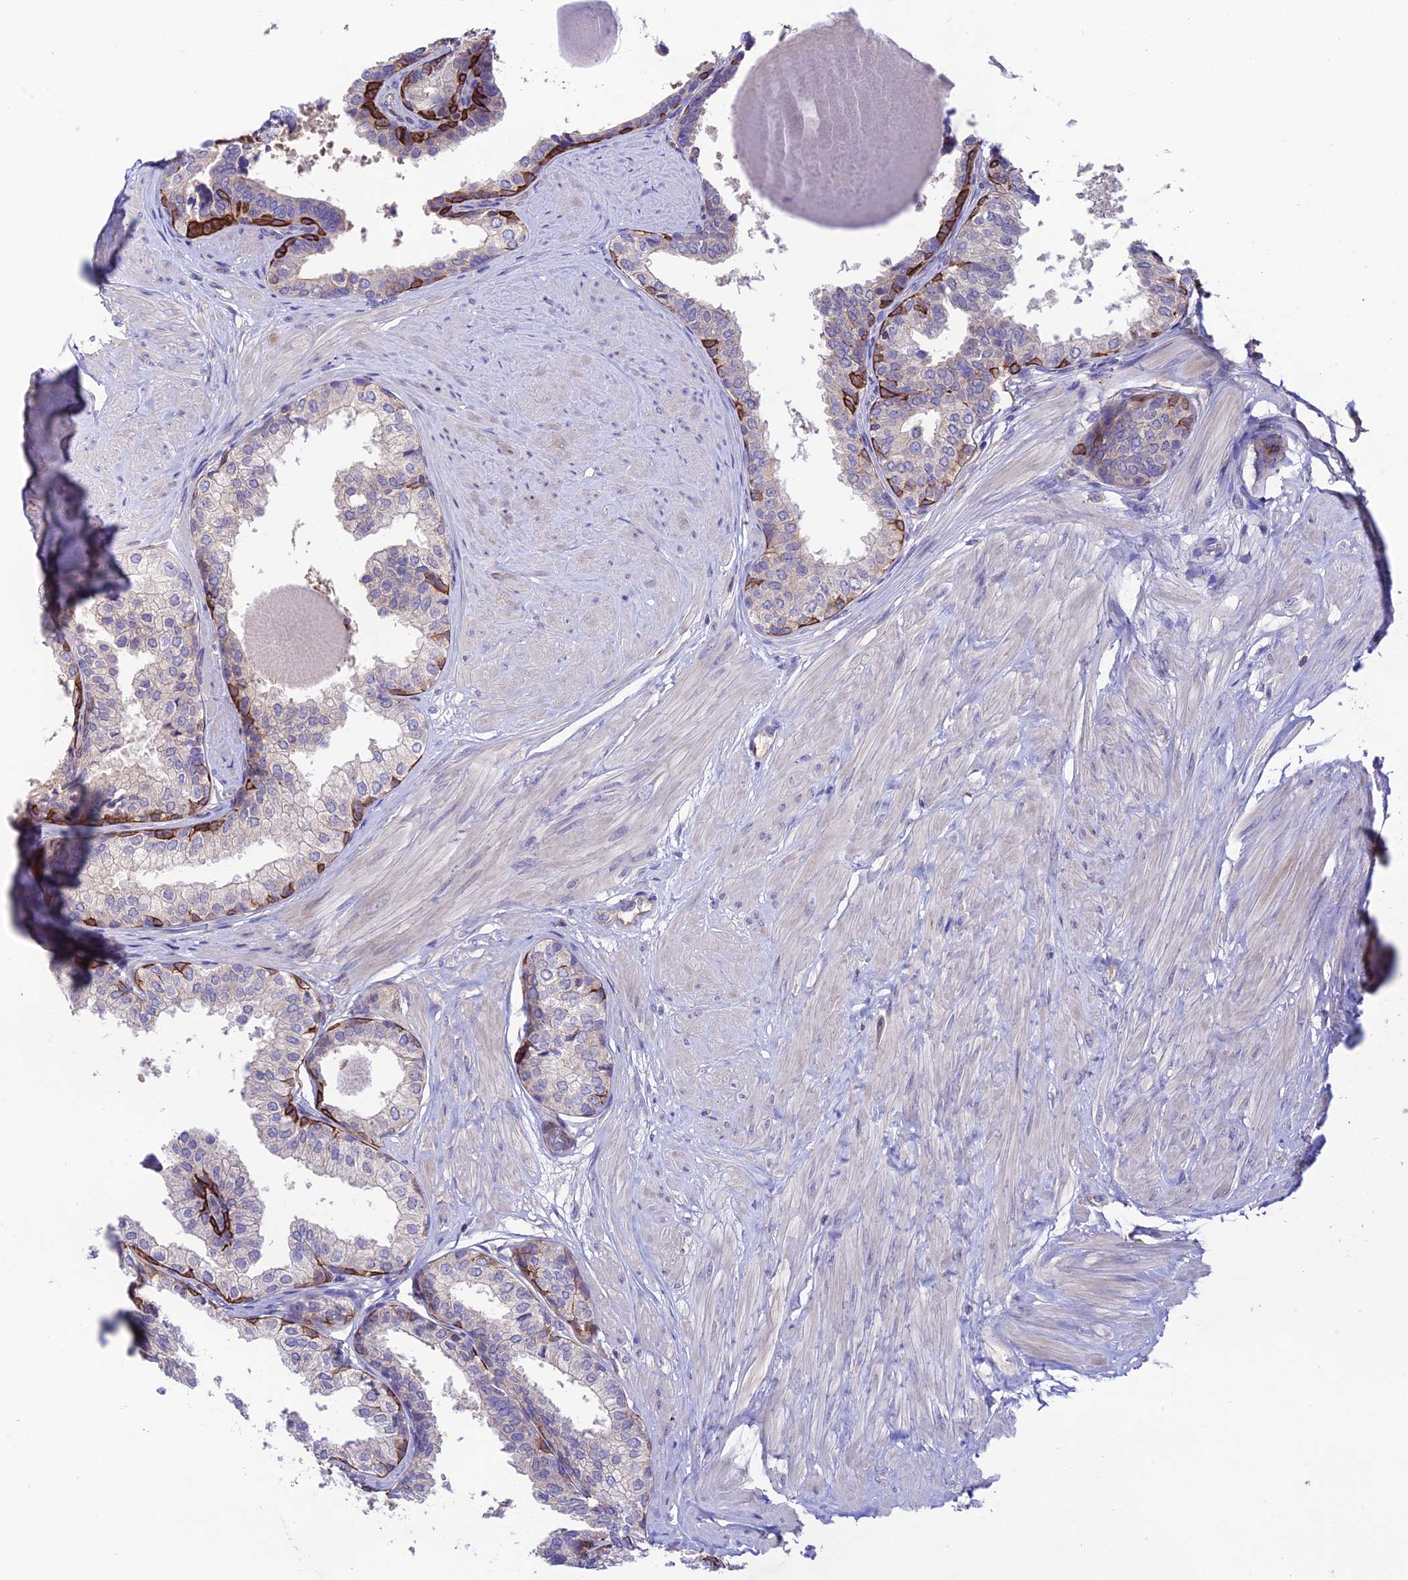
{"staining": {"intensity": "strong", "quantity": "<25%", "location": "cytoplasmic/membranous"}, "tissue": "prostate", "cell_type": "Glandular cells", "image_type": "normal", "snomed": [{"axis": "morphology", "description": "Normal tissue, NOS"}, {"axis": "topography", "description": "Prostate"}], "caption": "Immunohistochemistry (IHC) photomicrograph of normal prostate stained for a protein (brown), which demonstrates medium levels of strong cytoplasmic/membranous positivity in about <25% of glandular cells.", "gene": "BRME1", "patient": {"sex": "male", "age": 48}}